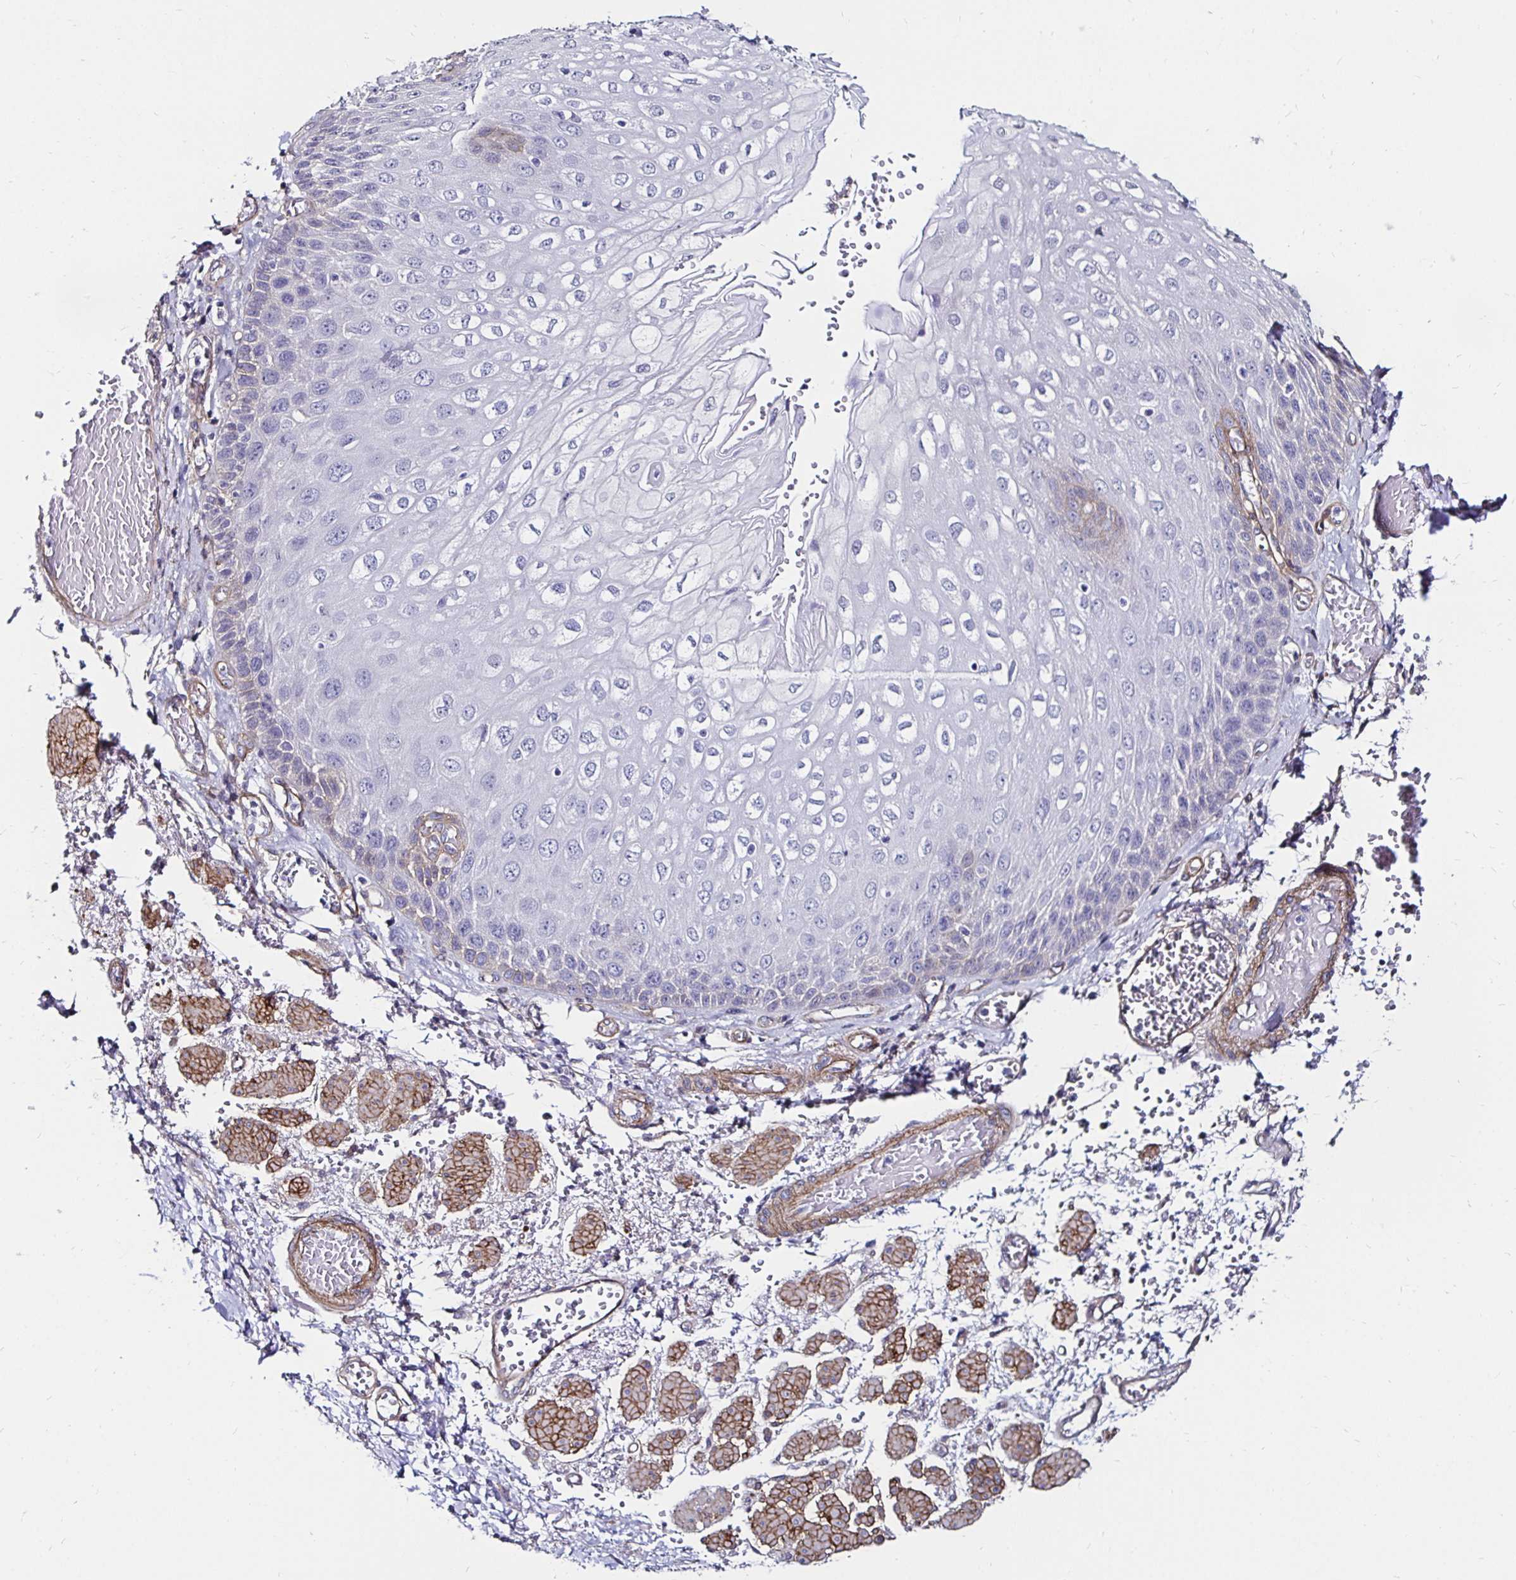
{"staining": {"intensity": "negative", "quantity": "none", "location": "none"}, "tissue": "esophagus", "cell_type": "Squamous epithelial cells", "image_type": "normal", "snomed": [{"axis": "morphology", "description": "Normal tissue, NOS"}, {"axis": "morphology", "description": "Adenocarcinoma, NOS"}, {"axis": "topography", "description": "Esophagus"}], "caption": "DAB immunohistochemical staining of unremarkable human esophagus demonstrates no significant staining in squamous epithelial cells. (DAB immunohistochemistry (IHC) with hematoxylin counter stain).", "gene": "ITGB1", "patient": {"sex": "male", "age": 81}}